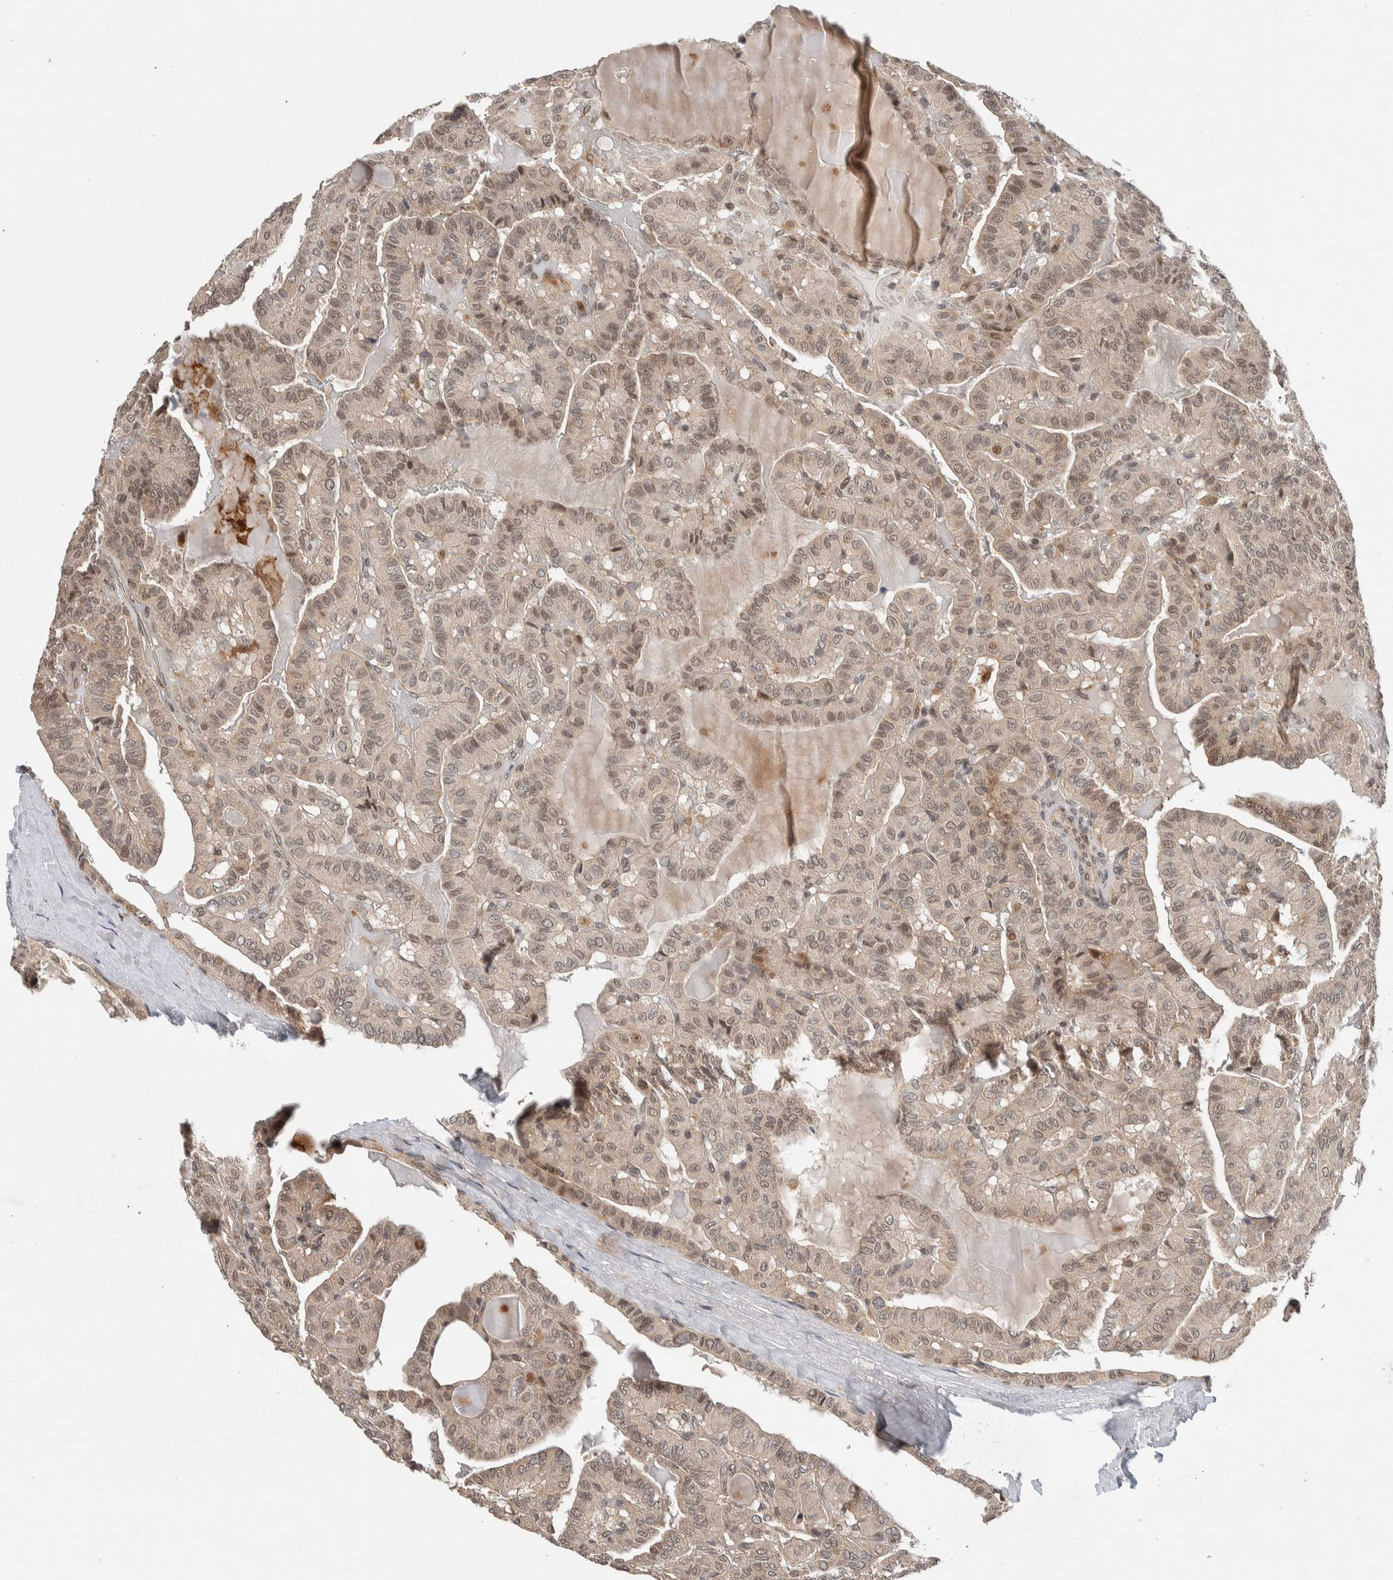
{"staining": {"intensity": "weak", "quantity": ">75%", "location": "cytoplasmic/membranous,nuclear"}, "tissue": "thyroid cancer", "cell_type": "Tumor cells", "image_type": "cancer", "snomed": [{"axis": "morphology", "description": "Papillary adenocarcinoma, NOS"}, {"axis": "topography", "description": "Thyroid gland"}], "caption": "Immunohistochemistry (DAB (3,3'-diaminobenzidine)) staining of human thyroid cancer displays weak cytoplasmic/membranous and nuclear protein positivity in about >75% of tumor cells. The protein is stained brown, and the nuclei are stained in blue (DAB (3,3'-diaminobenzidine) IHC with brightfield microscopy, high magnification).", "gene": "KCNK1", "patient": {"sex": "male", "age": 77}}